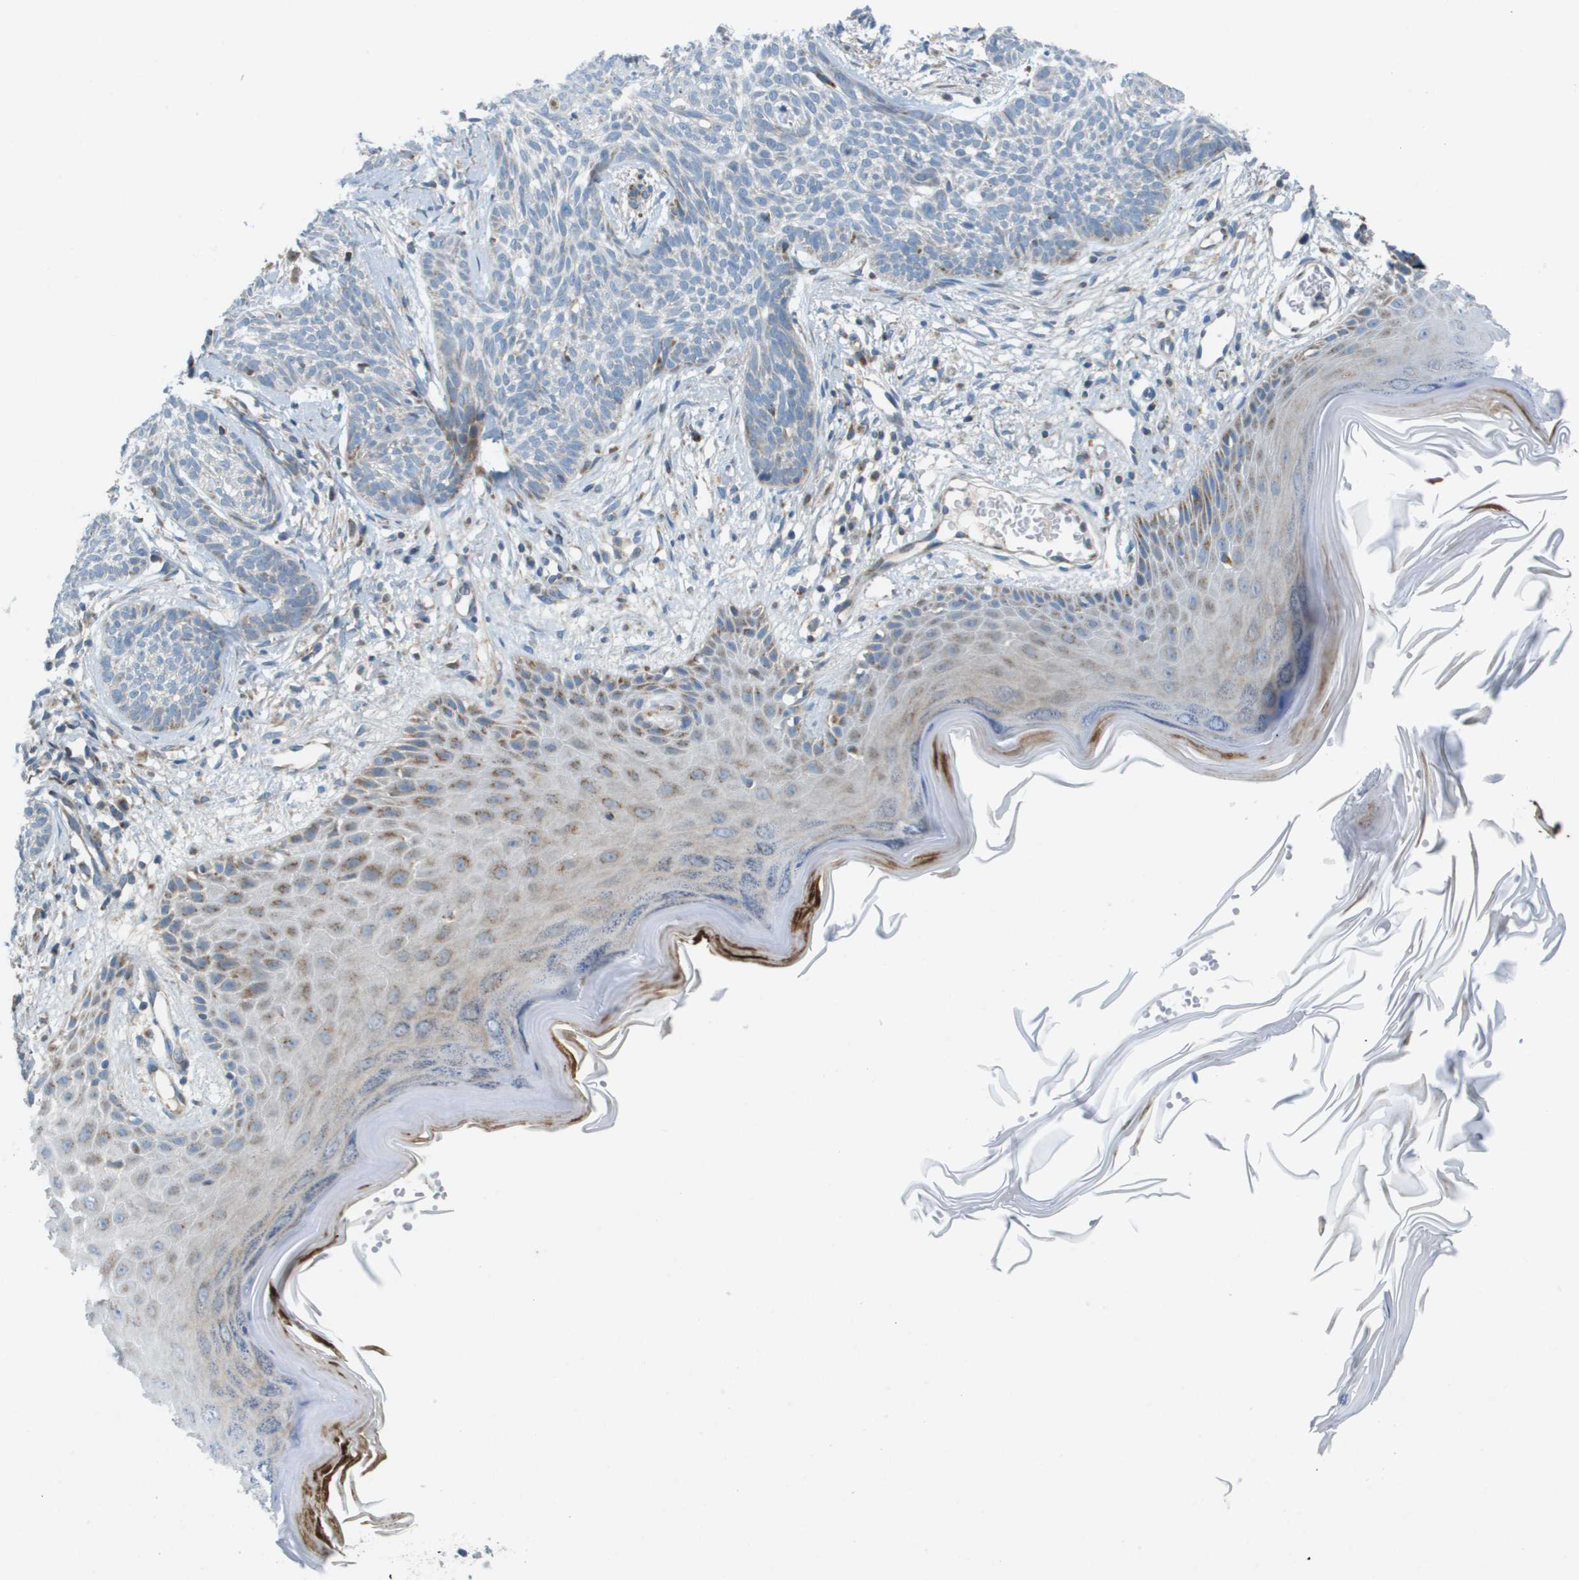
{"staining": {"intensity": "negative", "quantity": "none", "location": "none"}, "tissue": "skin cancer", "cell_type": "Tumor cells", "image_type": "cancer", "snomed": [{"axis": "morphology", "description": "Basal cell carcinoma"}, {"axis": "topography", "description": "Skin"}], "caption": "This micrograph is of basal cell carcinoma (skin) stained with IHC to label a protein in brown with the nuclei are counter-stained blue. There is no expression in tumor cells.", "gene": "GALNT6", "patient": {"sex": "female", "age": 59}}